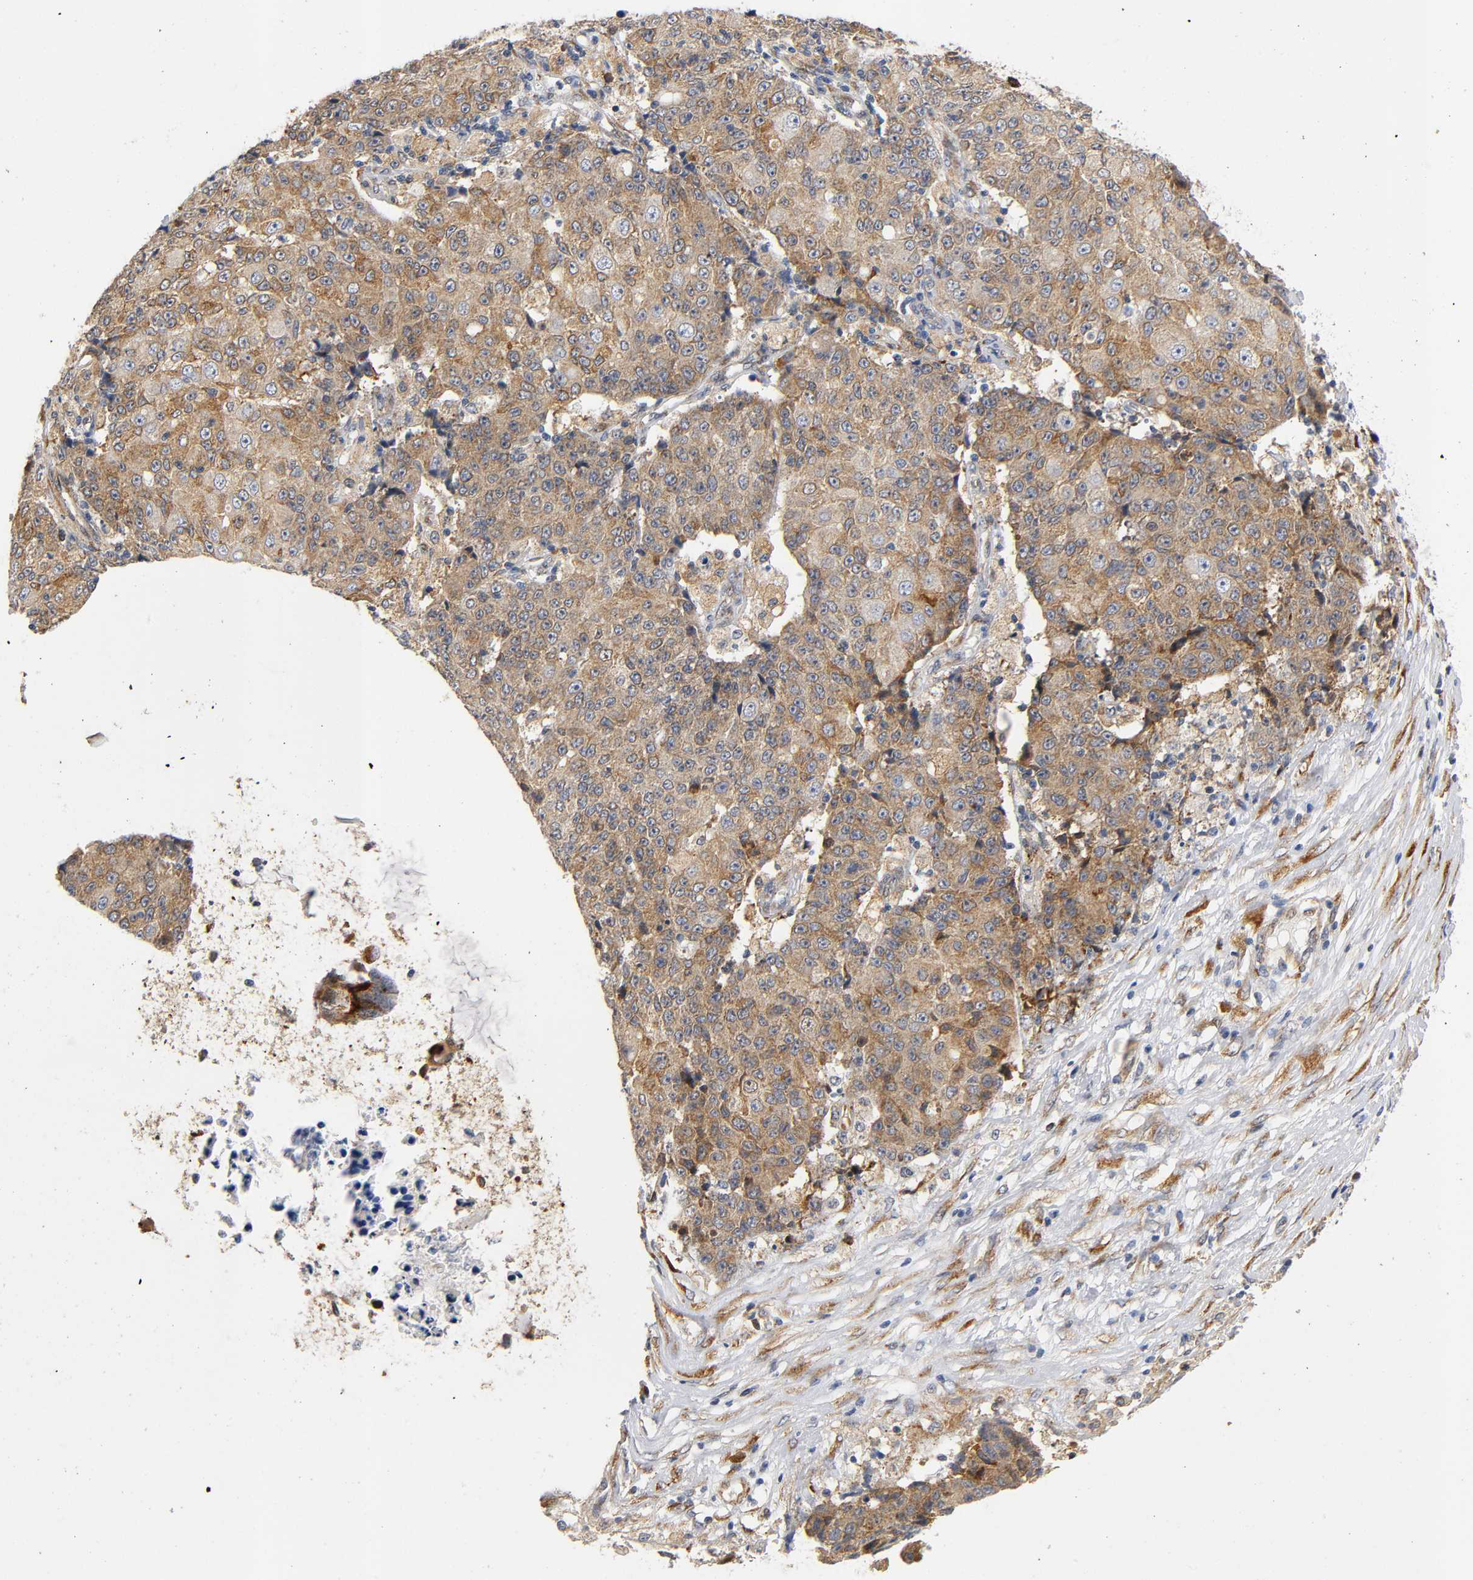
{"staining": {"intensity": "moderate", "quantity": ">75%", "location": "cytoplasmic/membranous"}, "tissue": "ovarian cancer", "cell_type": "Tumor cells", "image_type": "cancer", "snomed": [{"axis": "morphology", "description": "Carcinoma, endometroid"}, {"axis": "topography", "description": "Ovary"}], "caption": "Human ovarian endometroid carcinoma stained with a protein marker demonstrates moderate staining in tumor cells.", "gene": "SOS2", "patient": {"sex": "female", "age": 42}}